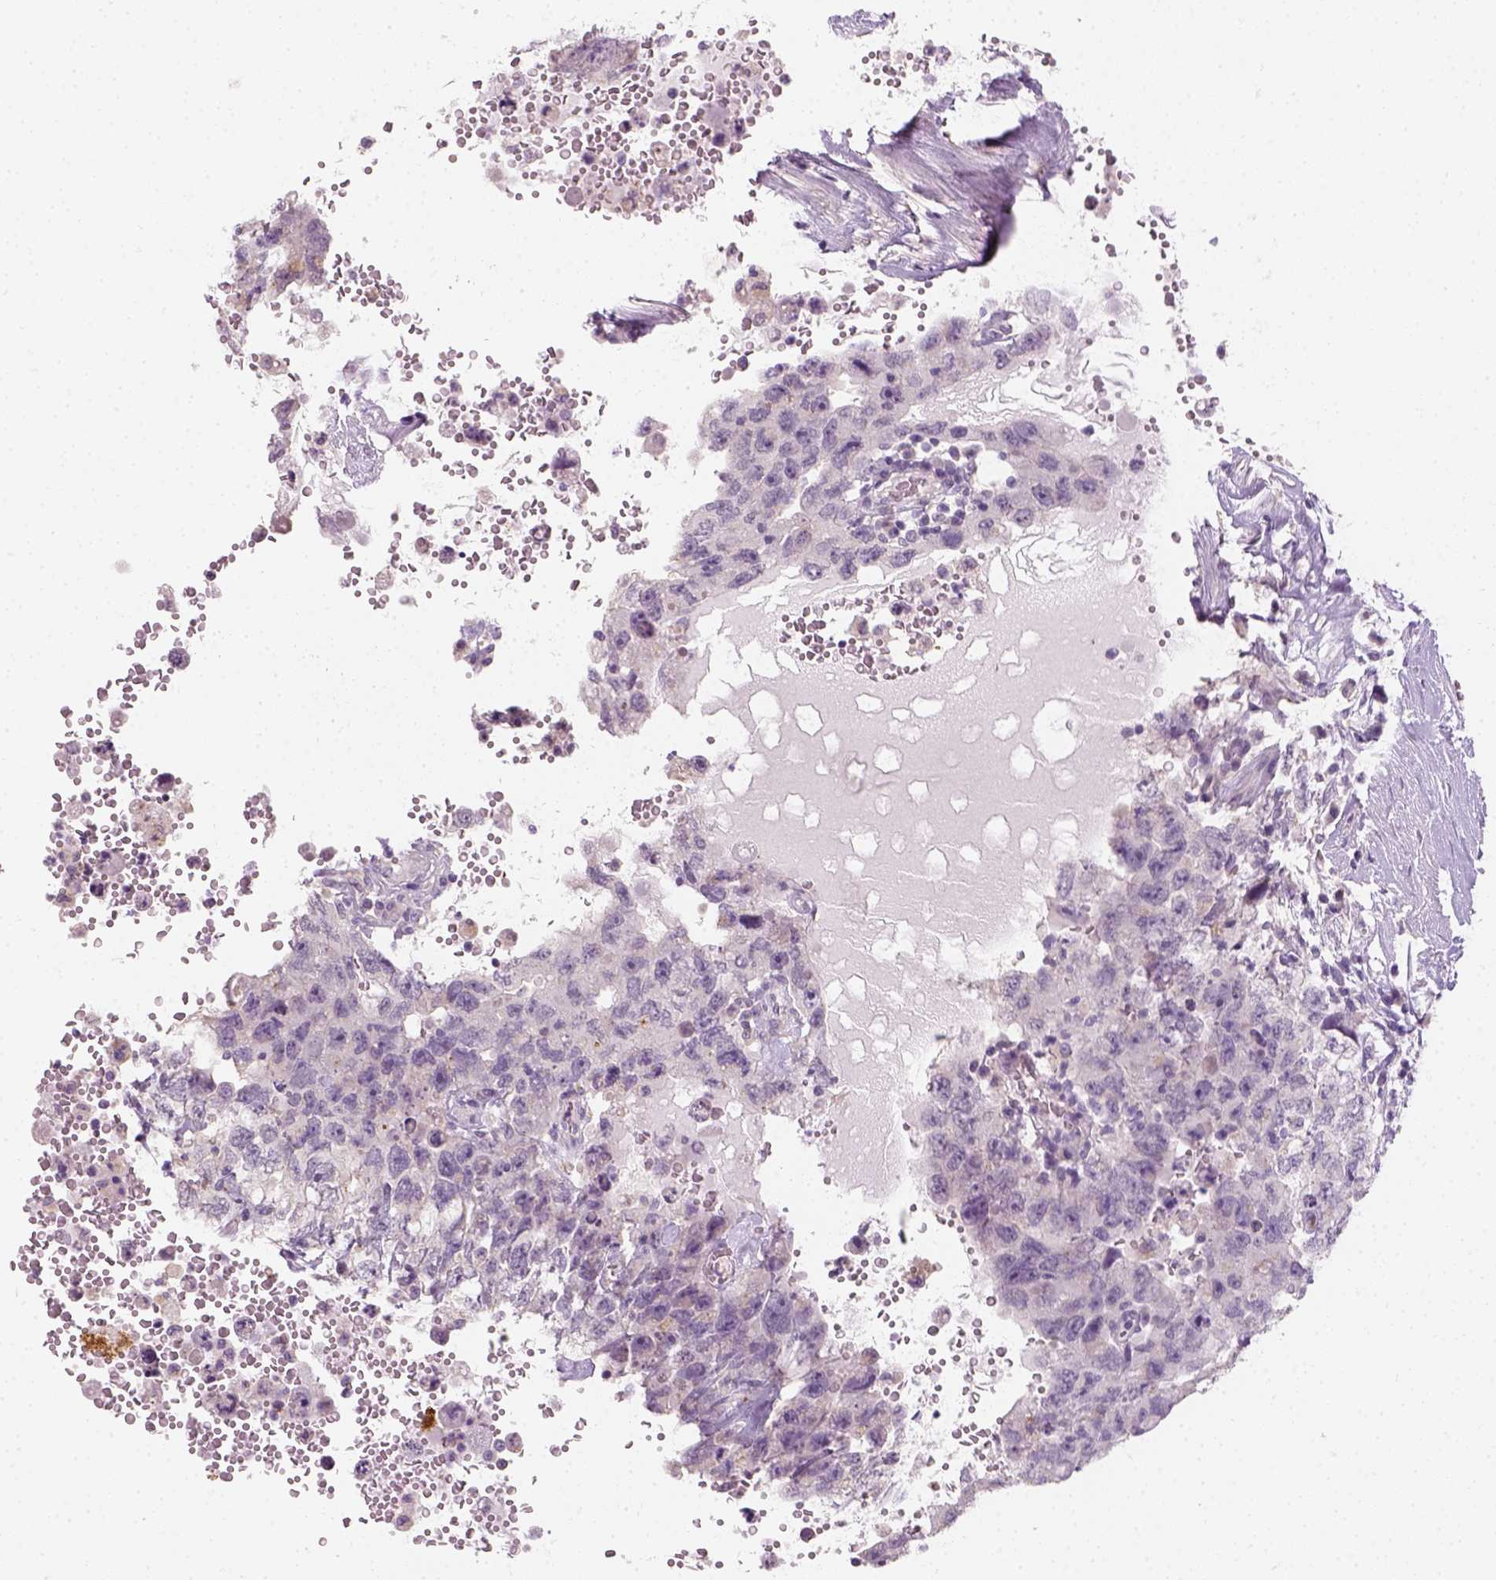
{"staining": {"intensity": "negative", "quantity": "none", "location": "none"}, "tissue": "testis cancer", "cell_type": "Tumor cells", "image_type": "cancer", "snomed": [{"axis": "morphology", "description": "Carcinoma, Embryonal, NOS"}, {"axis": "topography", "description": "Testis"}], "caption": "Human testis cancer stained for a protein using immunohistochemistry shows no positivity in tumor cells.", "gene": "FAM163B", "patient": {"sex": "male", "age": 26}}